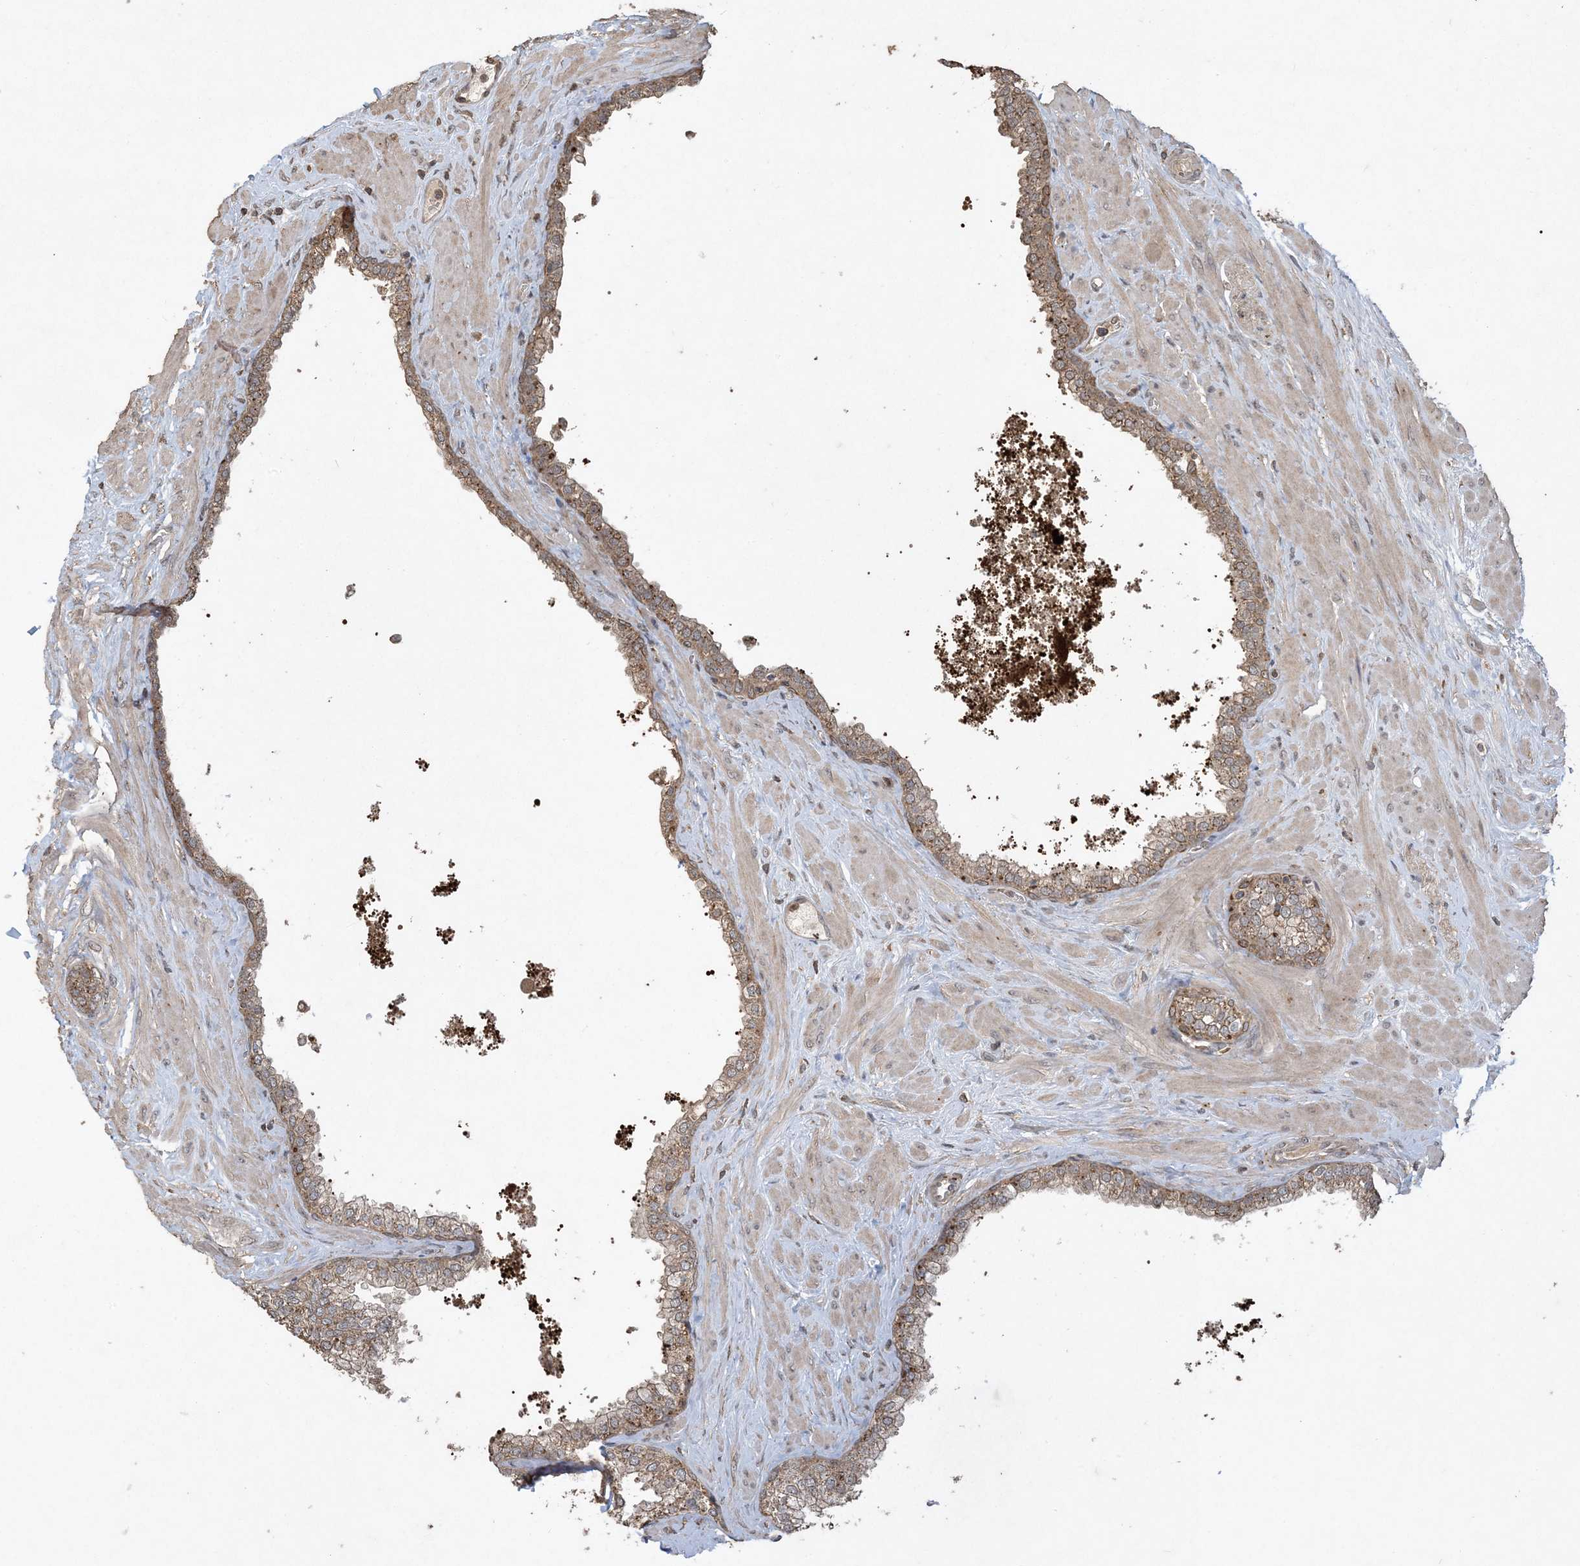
{"staining": {"intensity": "weak", "quantity": "25%-75%", "location": "cytoplasmic/membranous"}, "tissue": "prostate", "cell_type": "Glandular cells", "image_type": "normal", "snomed": [{"axis": "morphology", "description": "Normal tissue, NOS"}, {"axis": "morphology", "description": "Urothelial carcinoma, Low grade"}, {"axis": "topography", "description": "Urinary bladder"}, {"axis": "topography", "description": "Prostate"}], "caption": "Glandular cells show weak cytoplasmic/membranous expression in approximately 25%-75% of cells in unremarkable prostate.", "gene": "EFCAB8", "patient": {"sex": "male", "age": 60}}